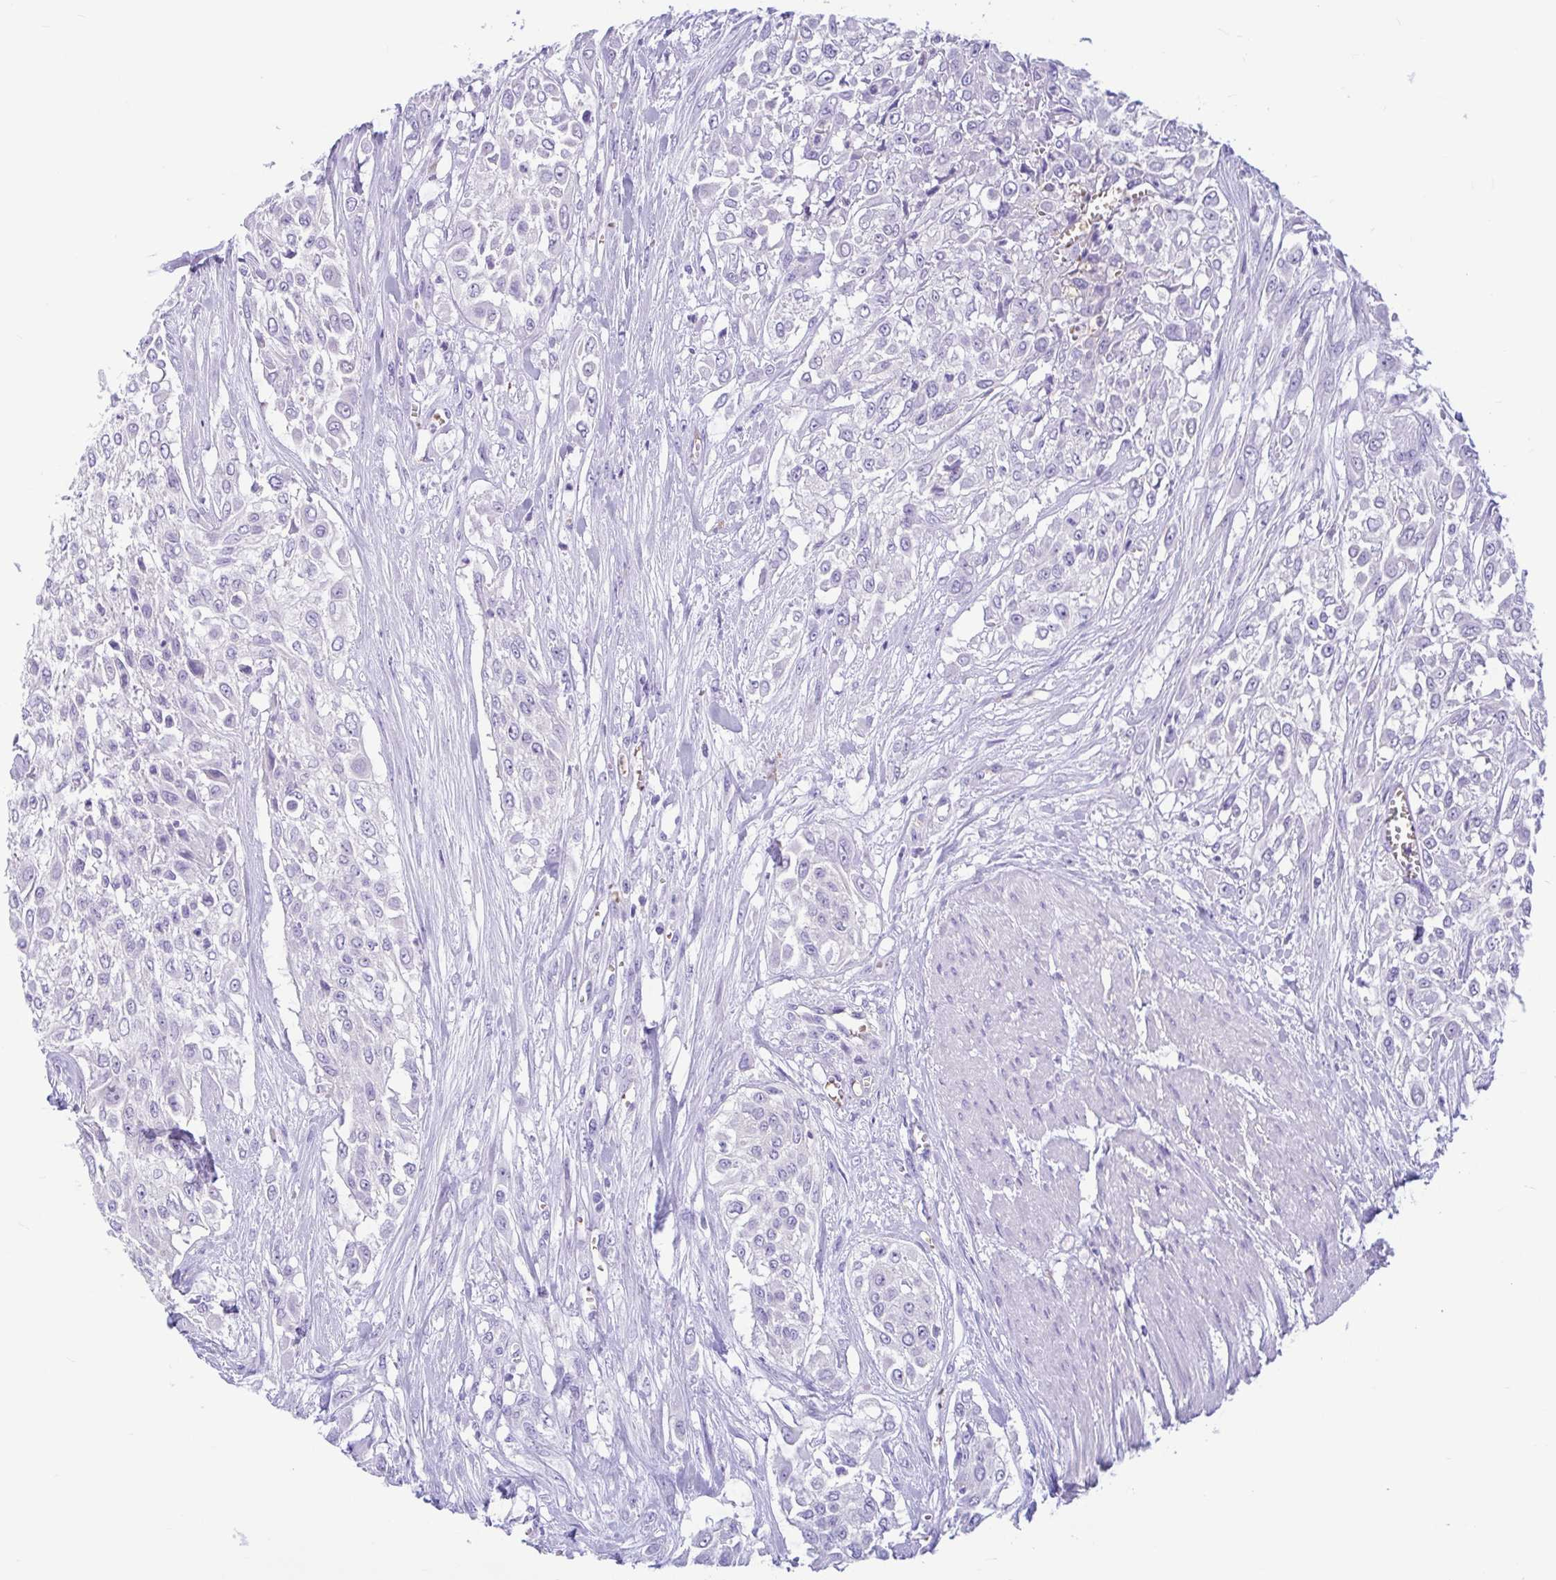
{"staining": {"intensity": "negative", "quantity": "none", "location": "none"}, "tissue": "urothelial cancer", "cell_type": "Tumor cells", "image_type": "cancer", "snomed": [{"axis": "morphology", "description": "Urothelial carcinoma, High grade"}, {"axis": "topography", "description": "Urinary bladder"}], "caption": "DAB (3,3'-diaminobenzidine) immunohistochemical staining of human urothelial carcinoma (high-grade) displays no significant staining in tumor cells.", "gene": "TMEM79", "patient": {"sex": "male", "age": 57}}